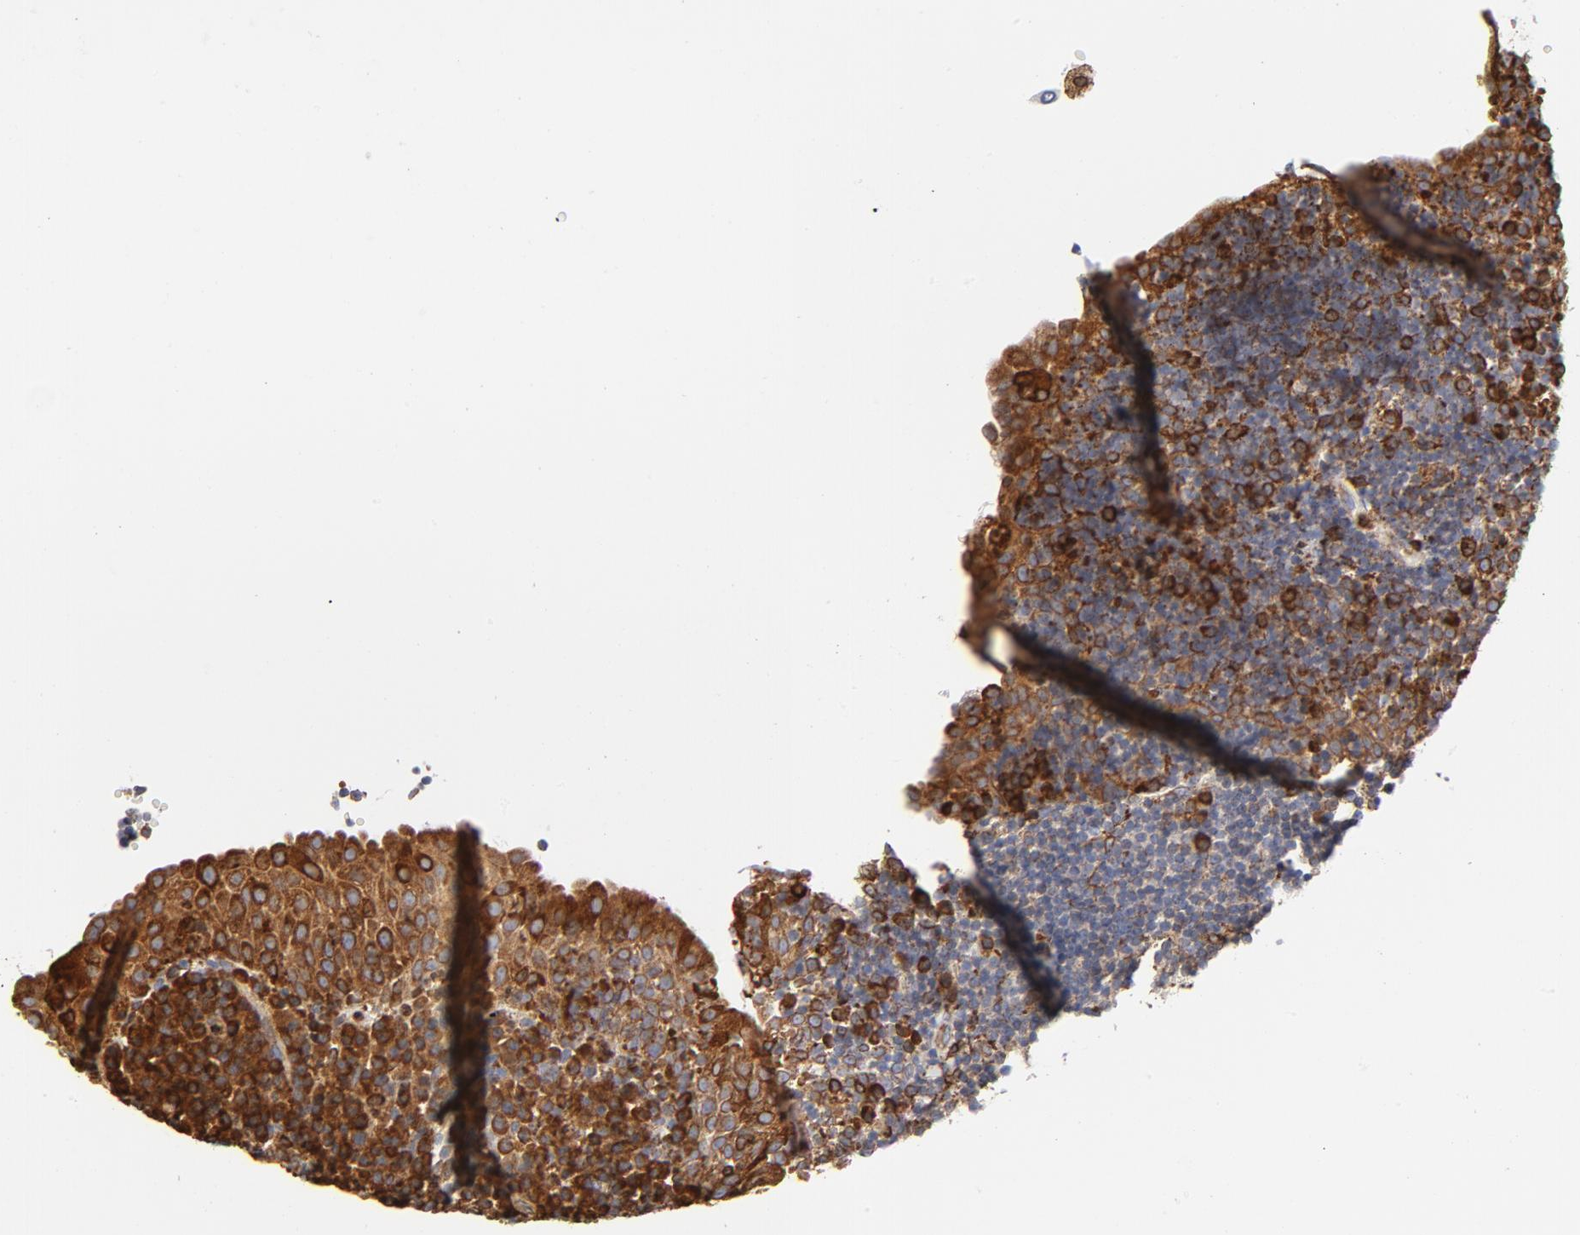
{"staining": {"intensity": "strong", "quantity": "<25%", "location": "cytoplasmic/membranous"}, "tissue": "tonsil", "cell_type": "Germinal center cells", "image_type": "normal", "snomed": [{"axis": "morphology", "description": "Normal tissue, NOS"}, {"axis": "topography", "description": "Tonsil"}], "caption": "IHC histopathology image of normal human tonsil stained for a protein (brown), which displays medium levels of strong cytoplasmic/membranous staining in approximately <25% of germinal center cells.", "gene": "CANX", "patient": {"sex": "female", "age": 40}}